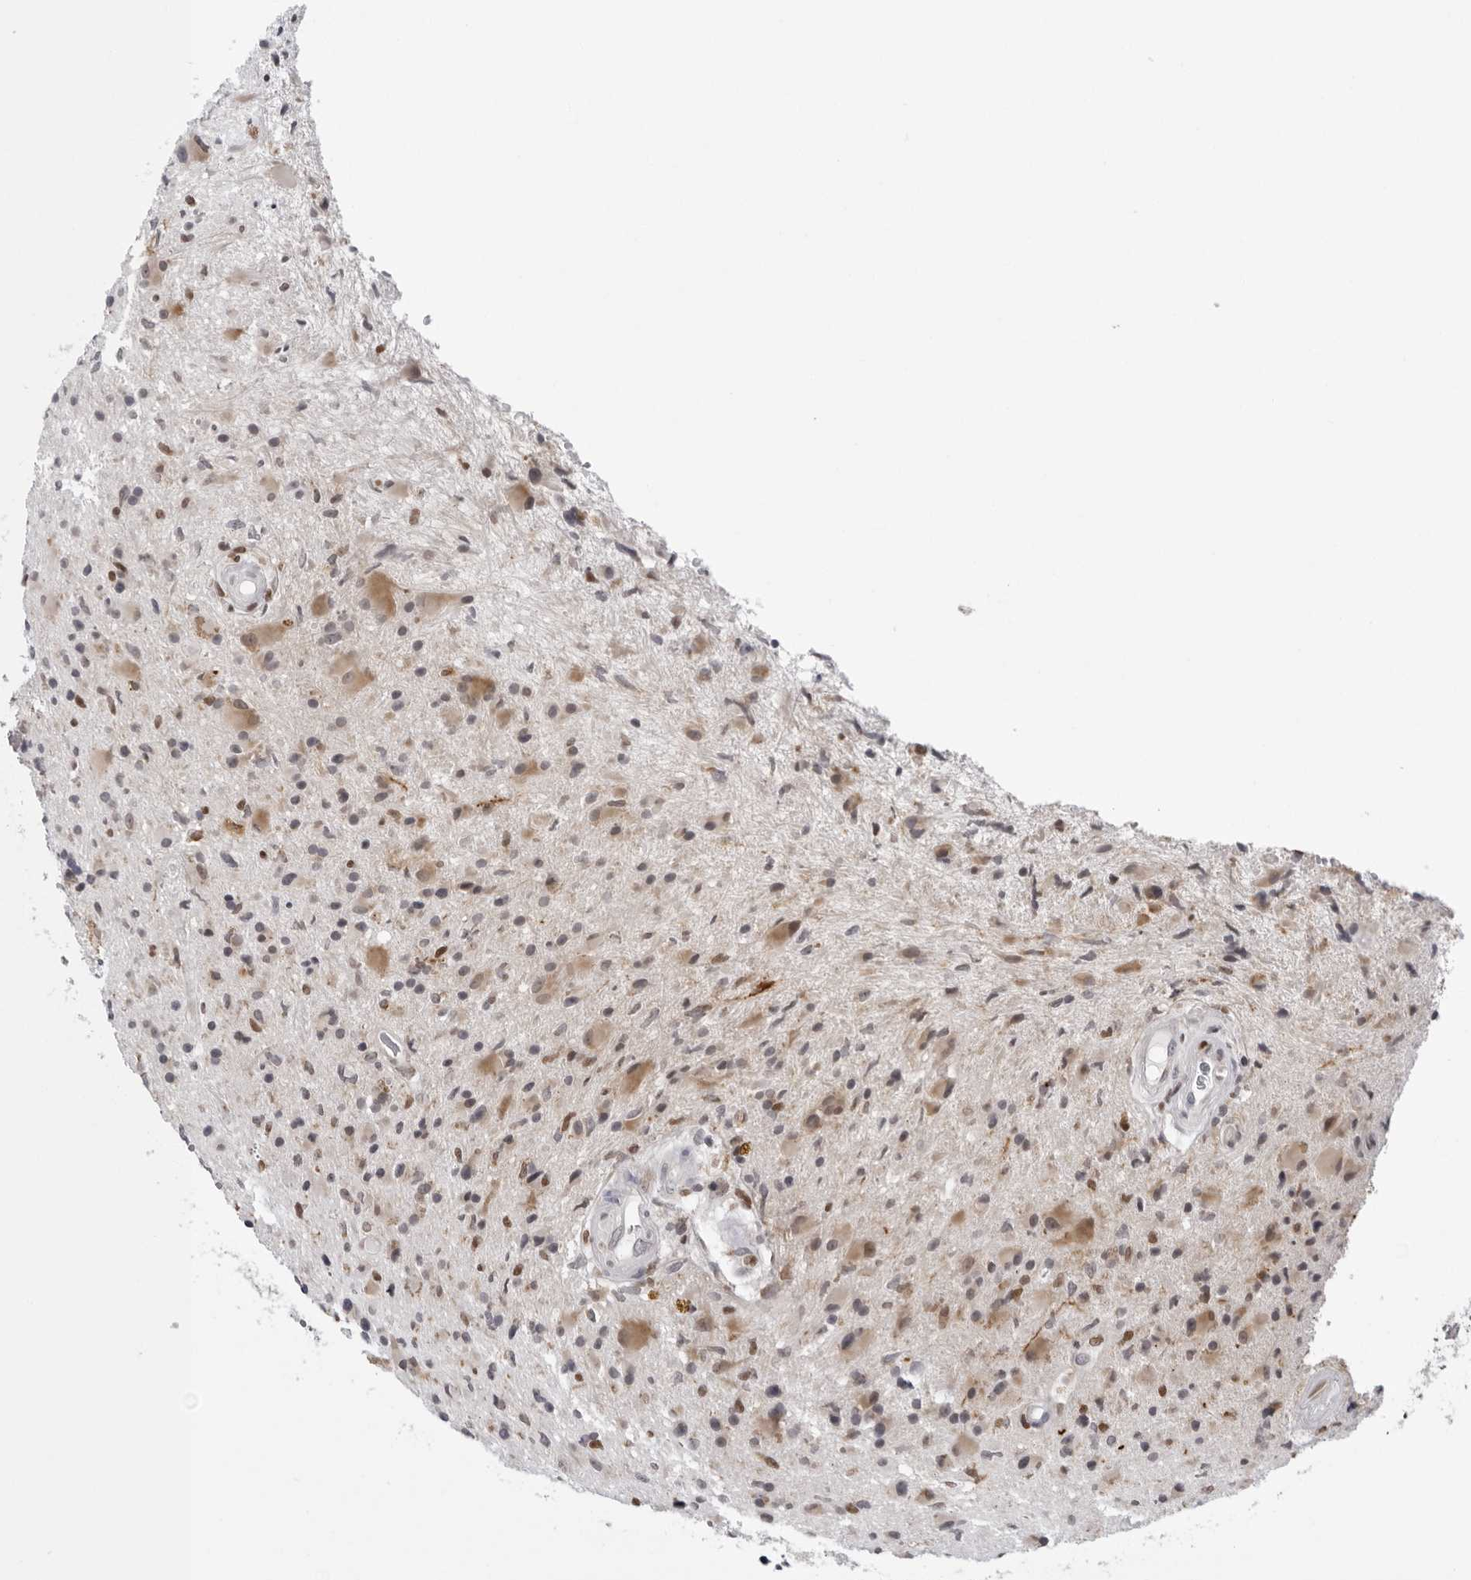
{"staining": {"intensity": "moderate", "quantity": "<25%", "location": "cytoplasmic/membranous"}, "tissue": "glioma", "cell_type": "Tumor cells", "image_type": "cancer", "snomed": [{"axis": "morphology", "description": "Glioma, malignant, High grade"}, {"axis": "topography", "description": "Brain"}], "caption": "Malignant high-grade glioma was stained to show a protein in brown. There is low levels of moderate cytoplasmic/membranous positivity in about <25% of tumor cells.", "gene": "CPT2", "patient": {"sex": "male", "age": 33}}